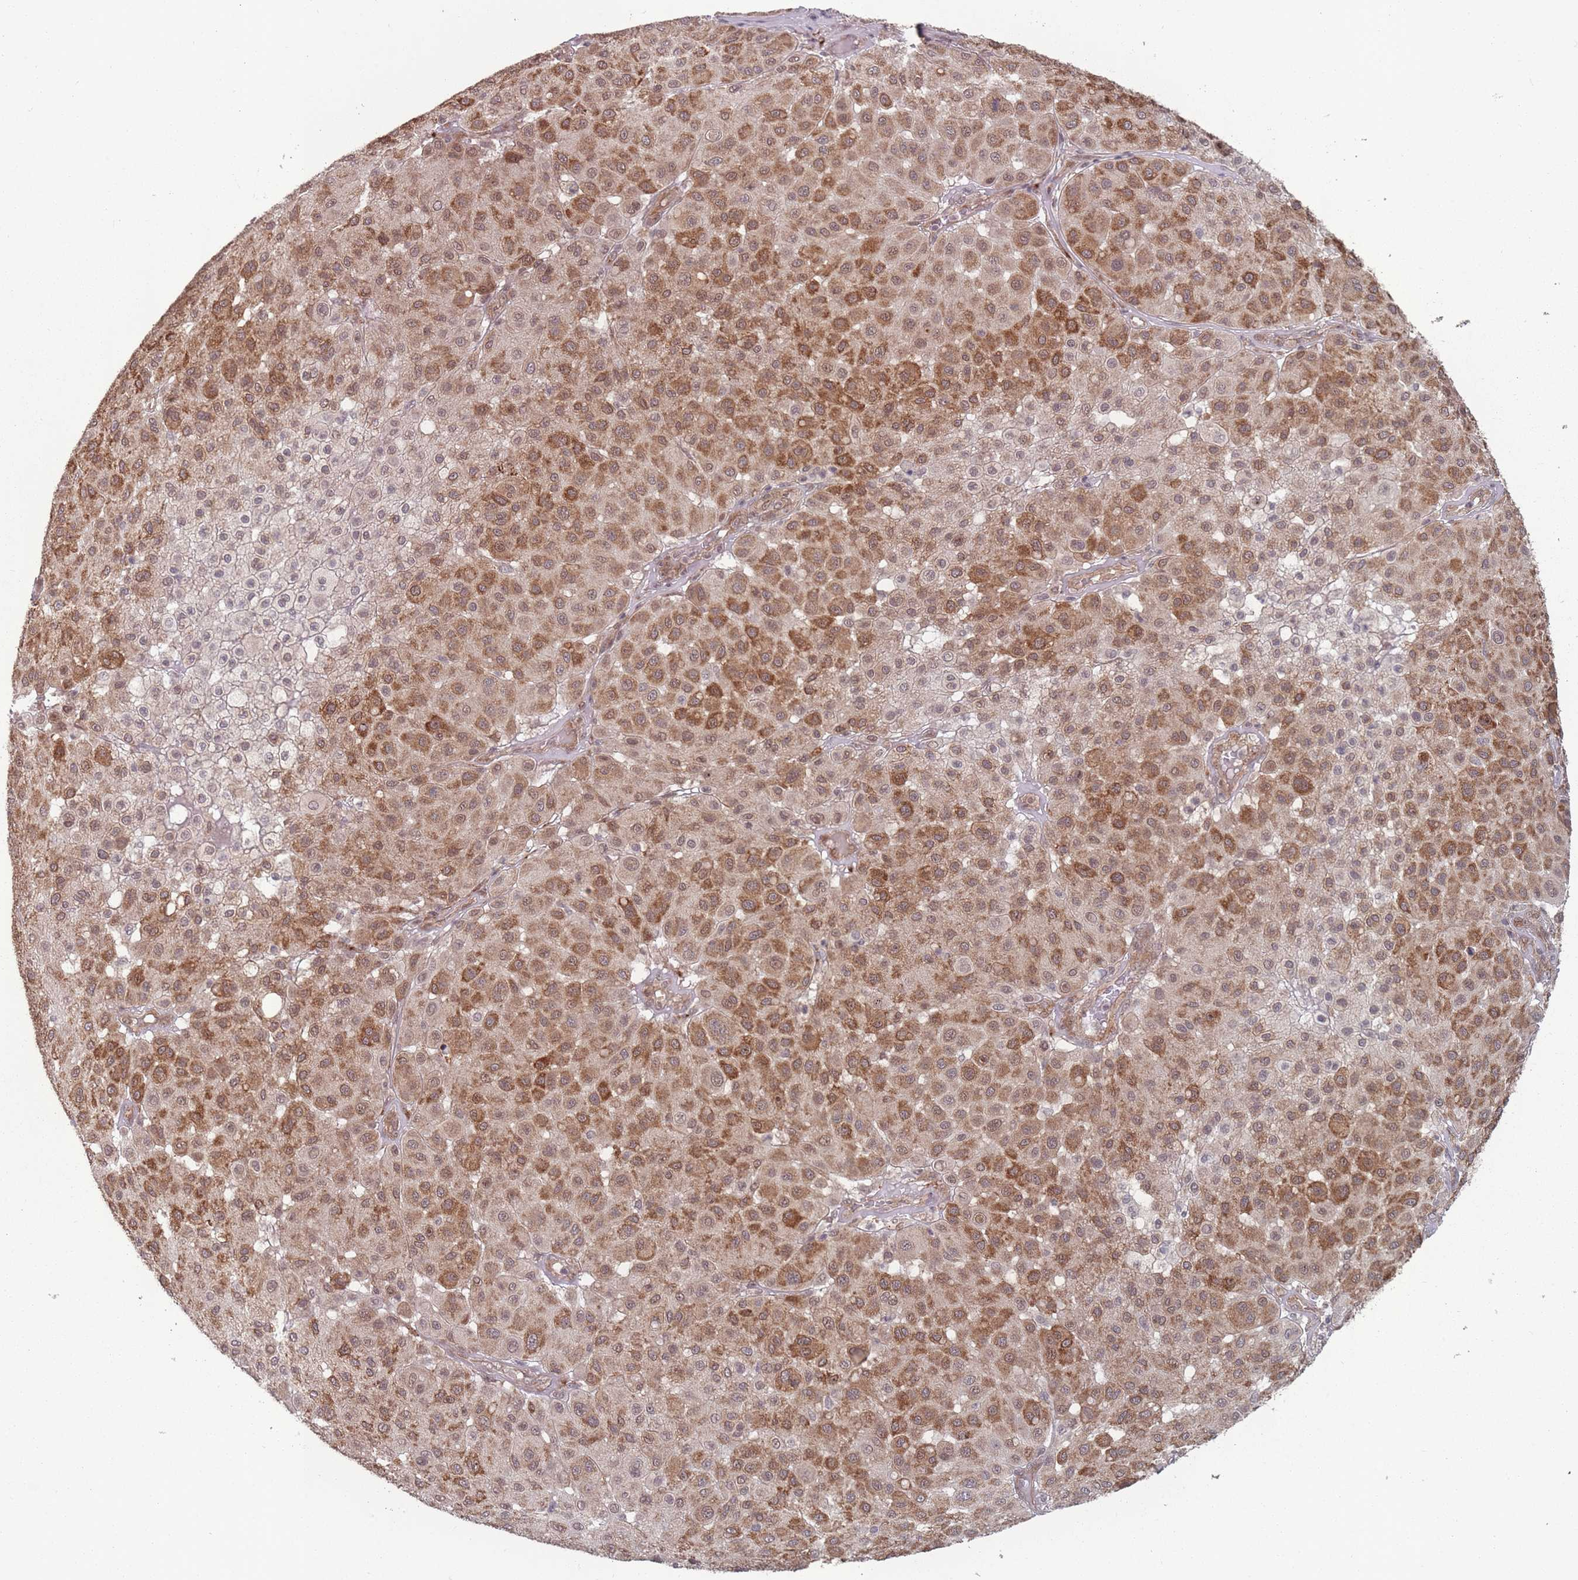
{"staining": {"intensity": "moderate", "quantity": ">75%", "location": "cytoplasmic/membranous"}, "tissue": "melanoma", "cell_type": "Tumor cells", "image_type": "cancer", "snomed": [{"axis": "morphology", "description": "Malignant melanoma, Metastatic site"}, {"axis": "topography", "description": "Smooth muscle"}], "caption": "Immunohistochemistry (IHC) (DAB) staining of melanoma displays moderate cytoplasmic/membranous protein staining in approximately >75% of tumor cells.", "gene": "CNTRL", "patient": {"sex": "male", "age": 41}}